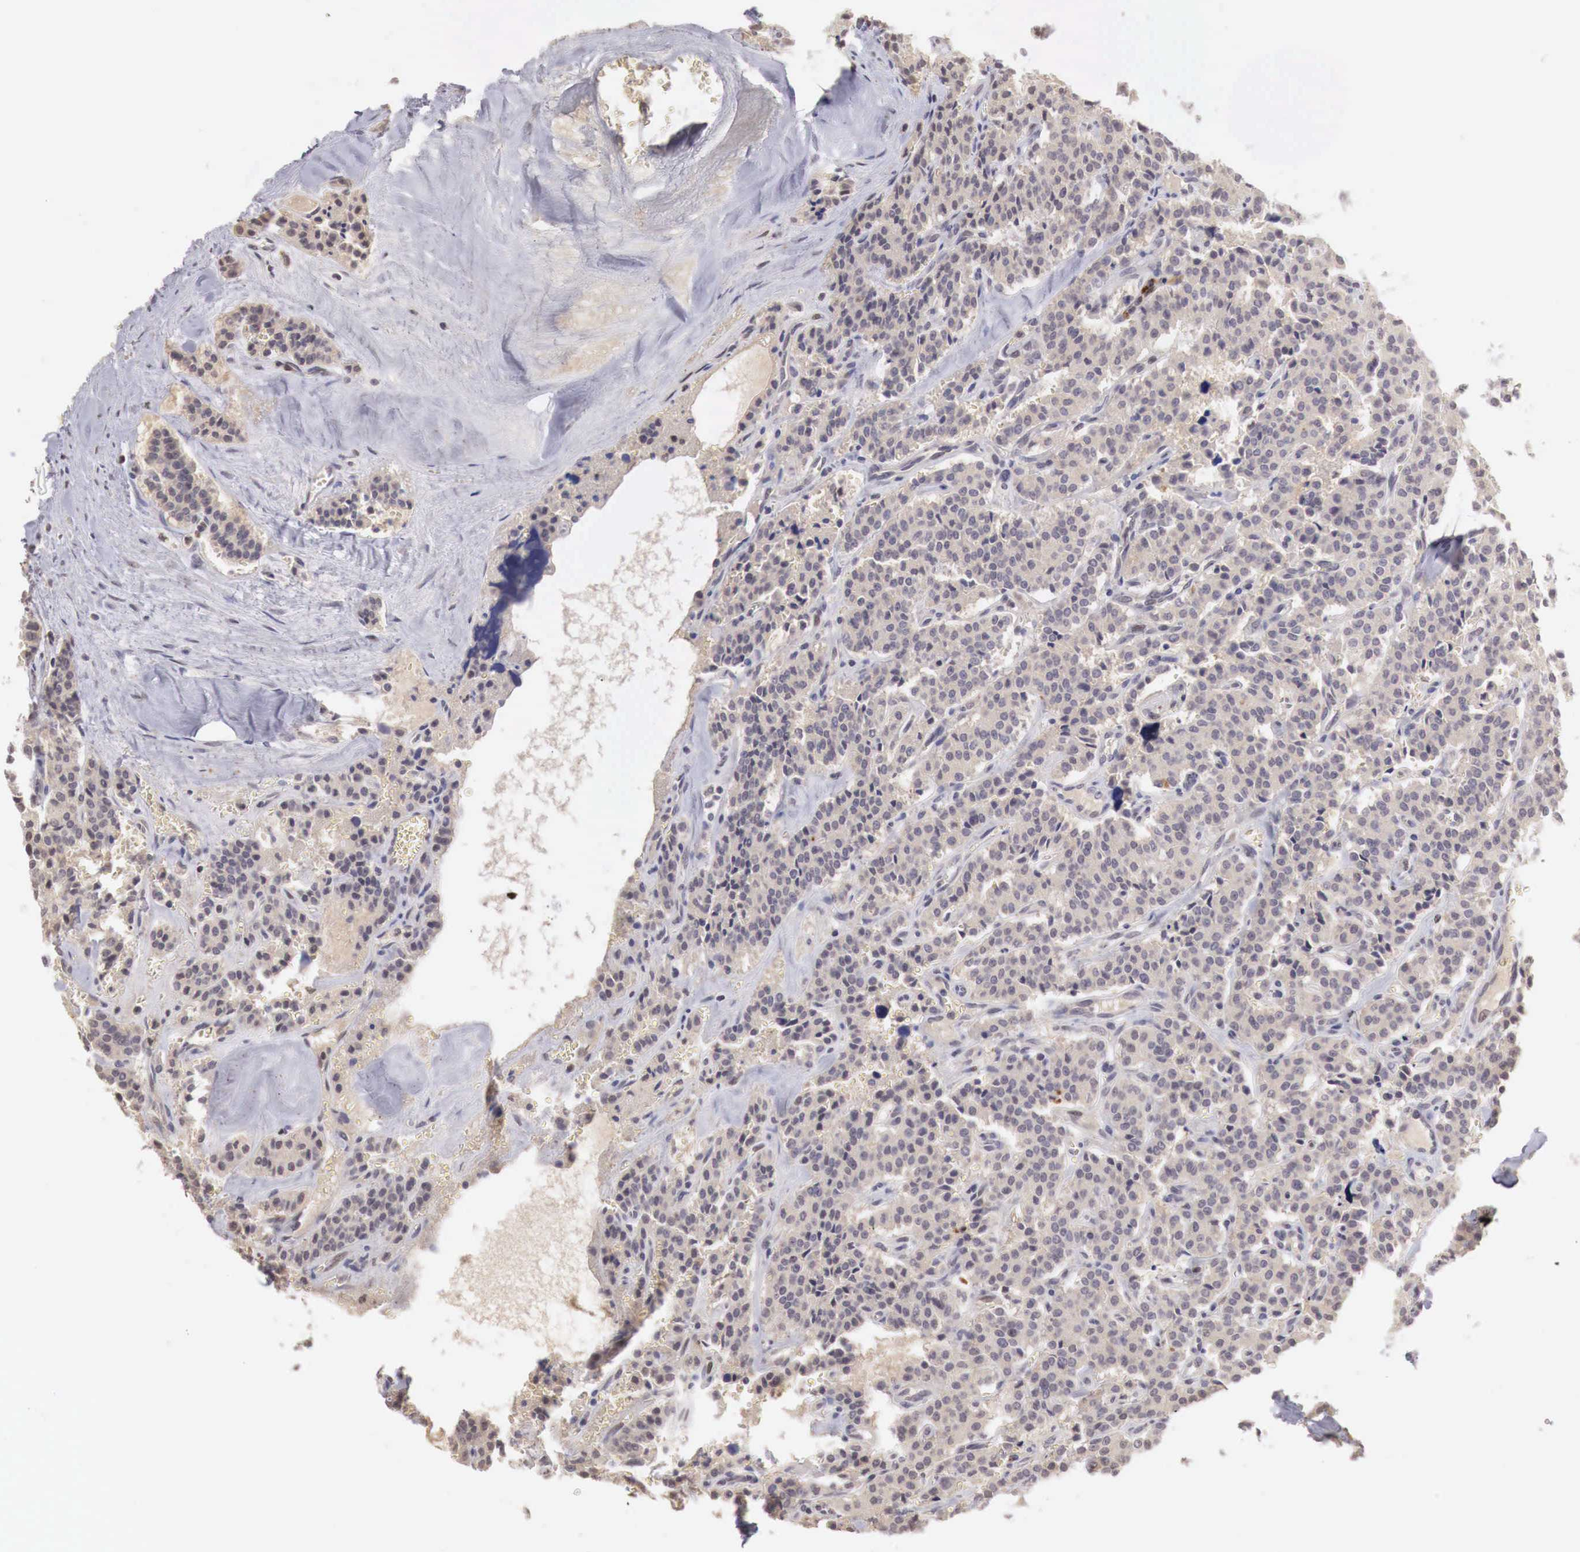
{"staining": {"intensity": "weak", "quantity": ">75%", "location": "cytoplasmic/membranous"}, "tissue": "carcinoid", "cell_type": "Tumor cells", "image_type": "cancer", "snomed": [{"axis": "morphology", "description": "Carcinoid, malignant, NOS"}, {"axis": "topography", "description": "Bronchus"}], "caption": "Weak cytoplasmic/membranous expression for a protein is appreciated in approximately >75% of tumor cells of carcinoid using immunohistochemistry.", "gene": "TBC1D9", "patient": {"sex": "male", "age": 55}}